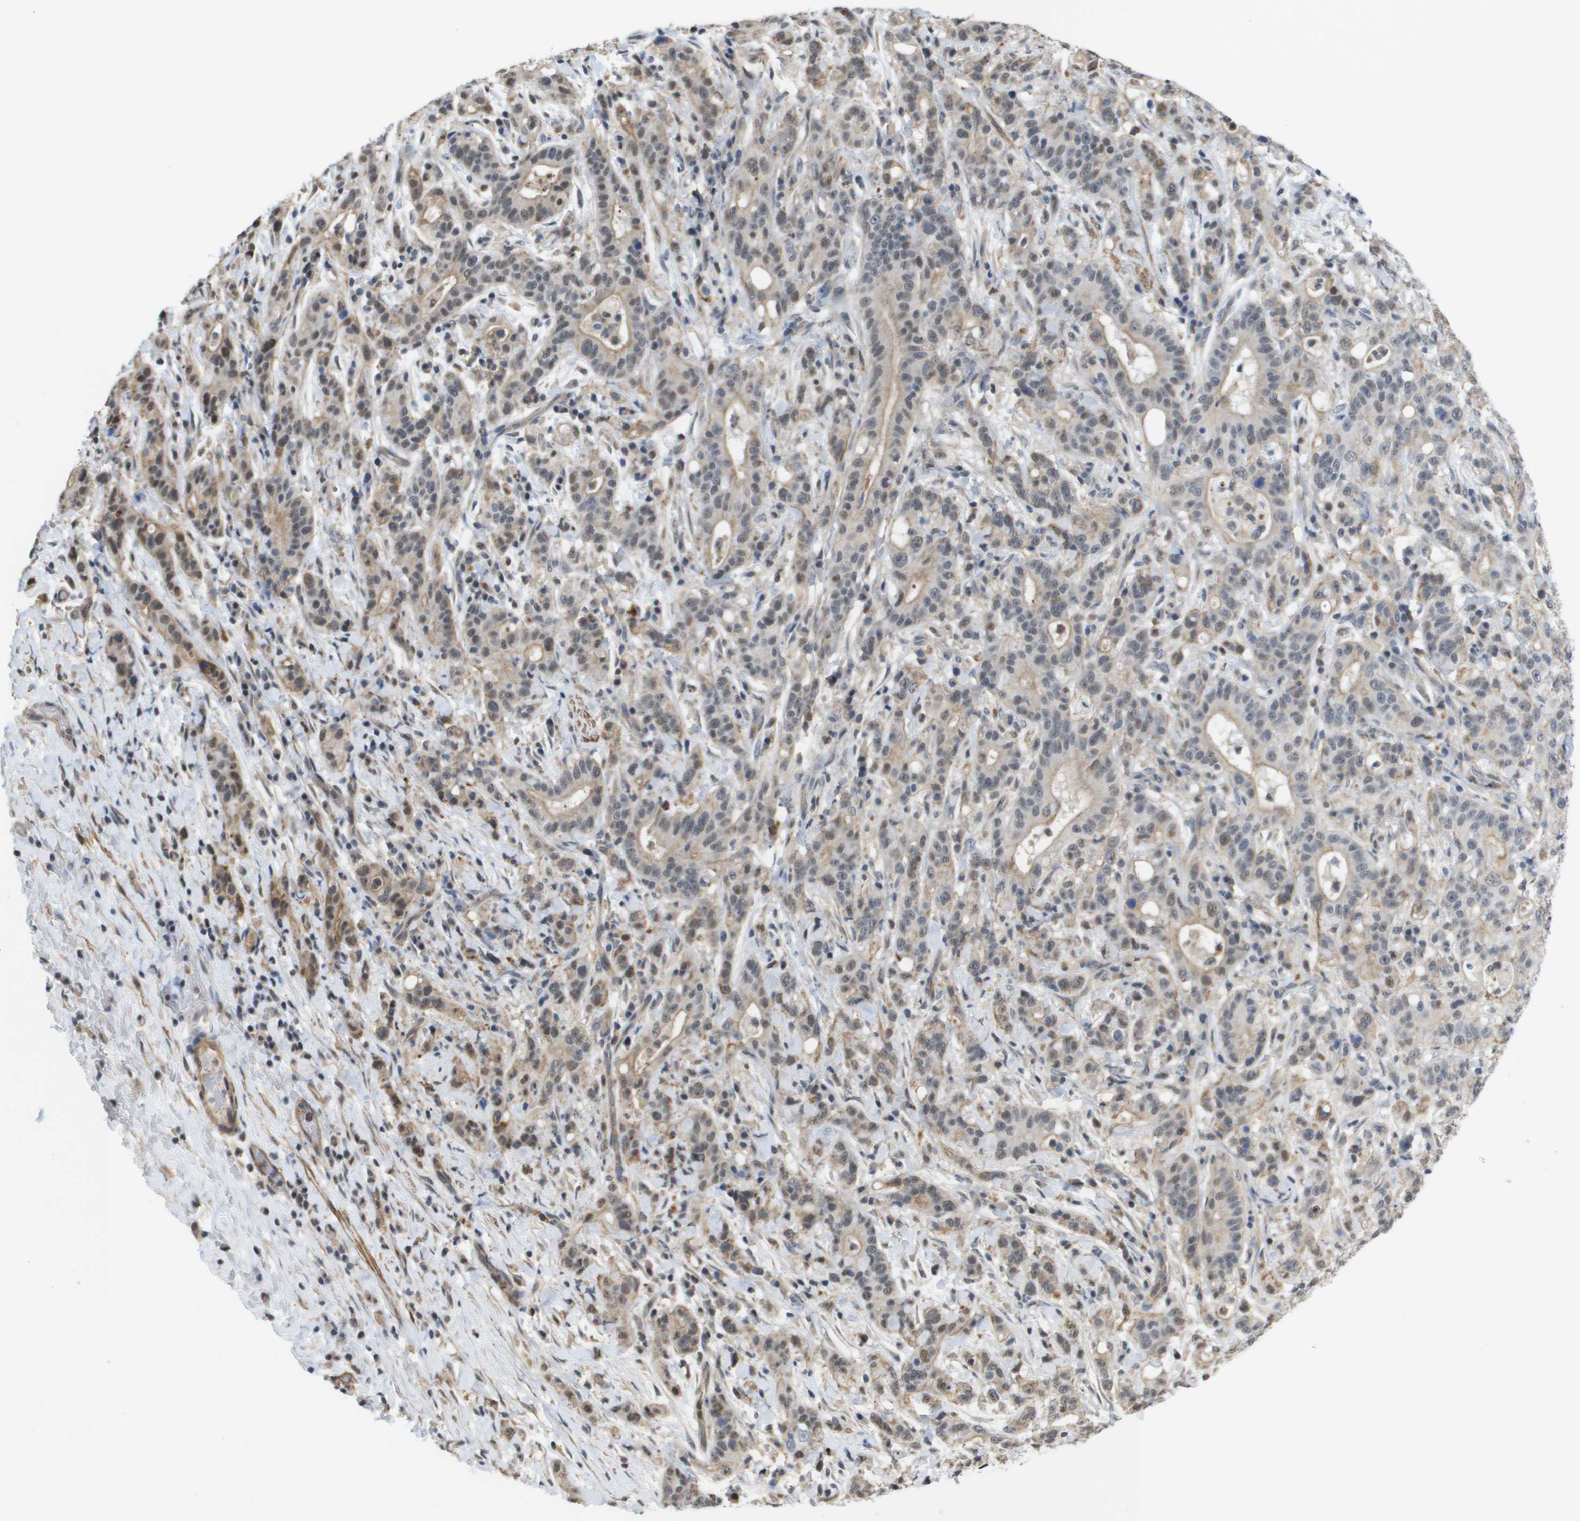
{"staining": {"intensity": "weak", "quantity": "25%-75%", "location": "cytoplasmic/membranous"}, "tissue": "liver cancer", "cell_type": "Tumor cells", "image_type": "cancer", "snomed": [{"axis": "morphology", "description": "Cholangiocarcinoma"}, {"axis": "topography", "description": "Liver"}], "caption": "Immunohistochemical staining of liver cancer displays low levels of weak cytoplasmic/membranous protein staining in about 25%-75% of tumor cells.", "gene": "RNF112", "patient": {"sex": "female", "age": 38}}